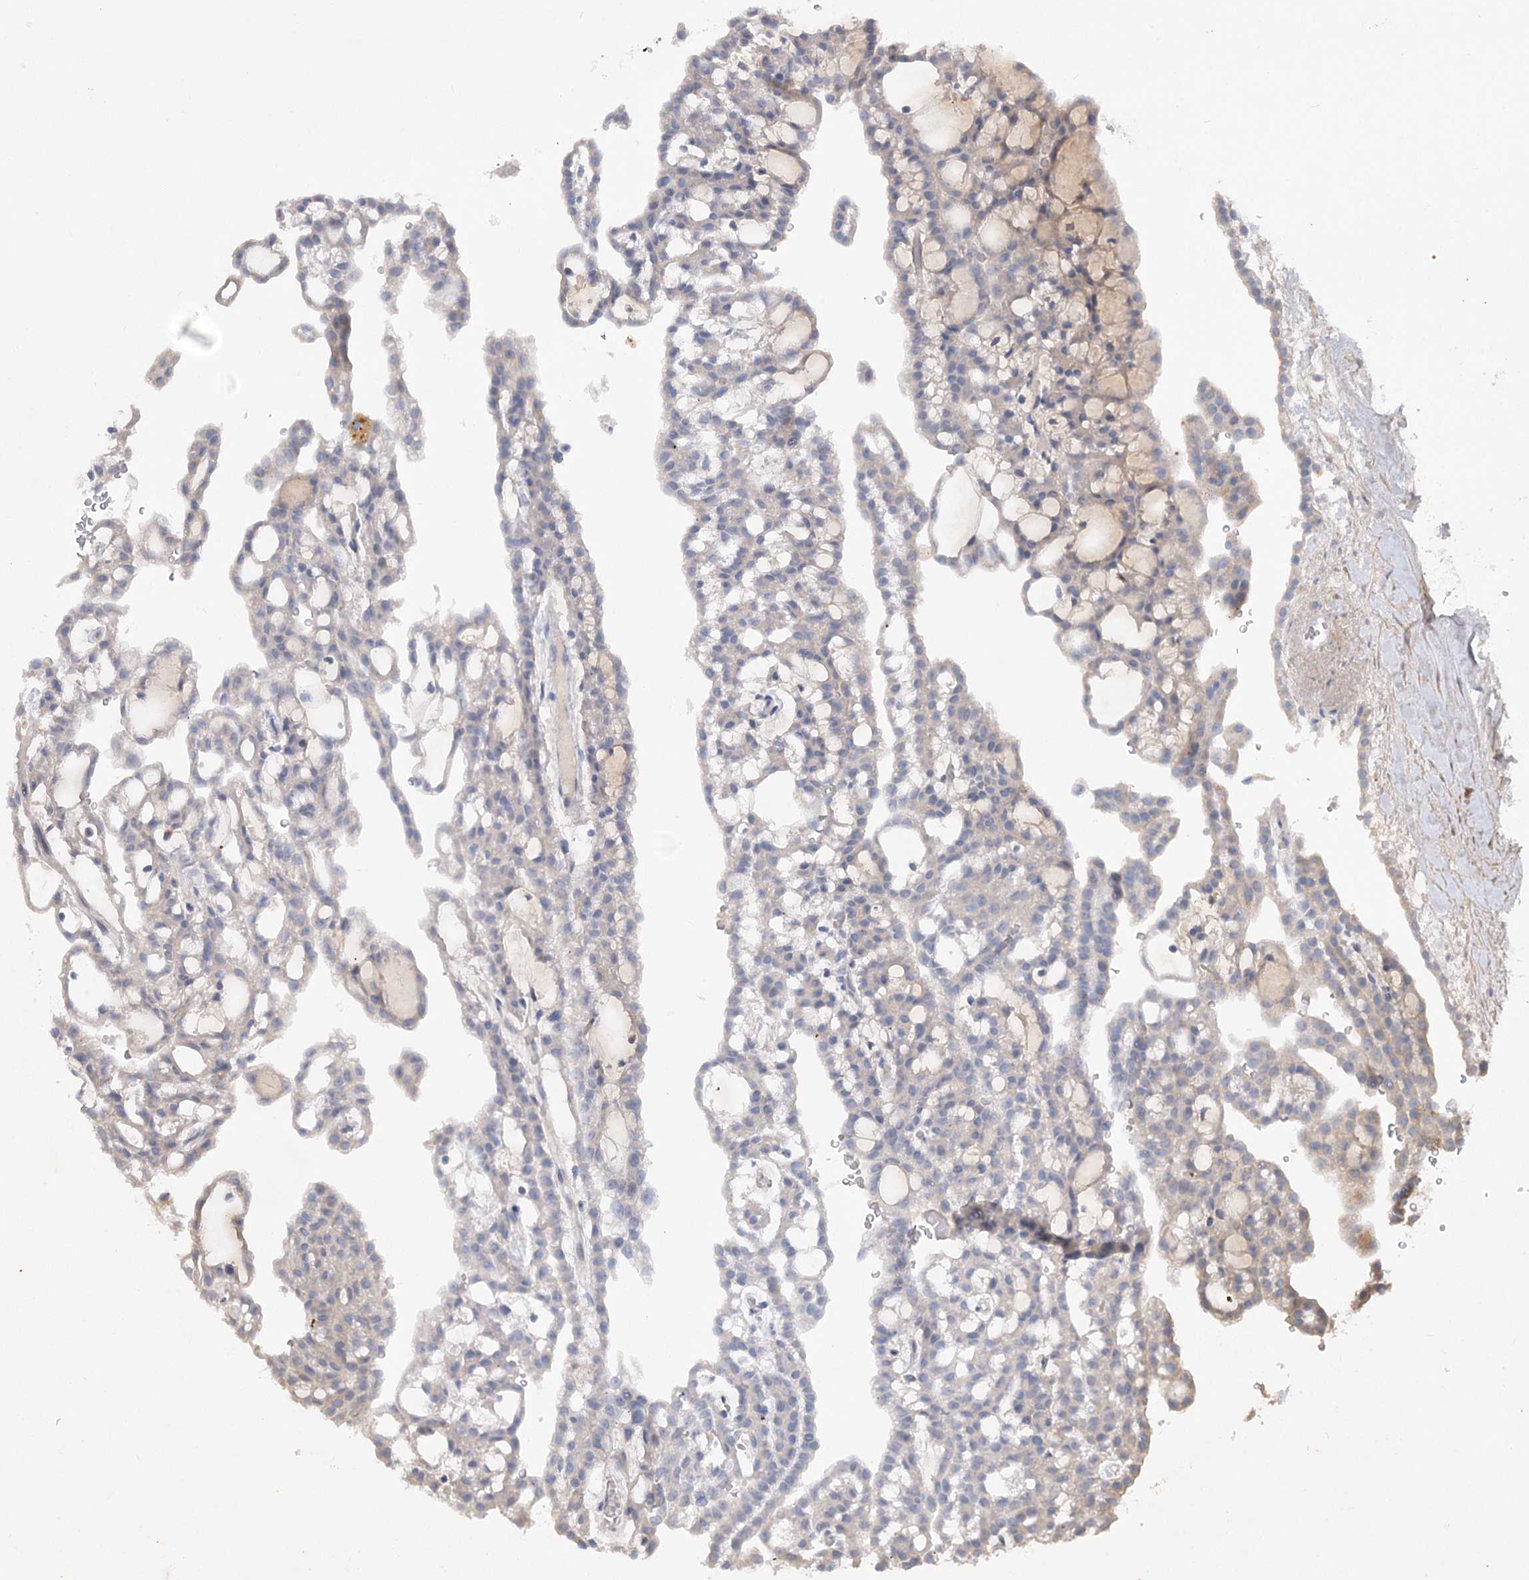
{"staining": {"intensity": "negative", "quantity": "none", "location": "none"}, "tissue": "renal cancer", "cell_type": "Tumor cells", "image_type": "cancer", "snomed": [{"axis": "morphology", "description": "Adenocarcinoma, NOS"}, {"axis": "topography", "description": "Kidney"}], "caption": "Renal cancer stained for a protein using IHC reveals no positivity tumor cells.", "gene": "SCN11A", "patient": {"sex": "male", "age": 63}}